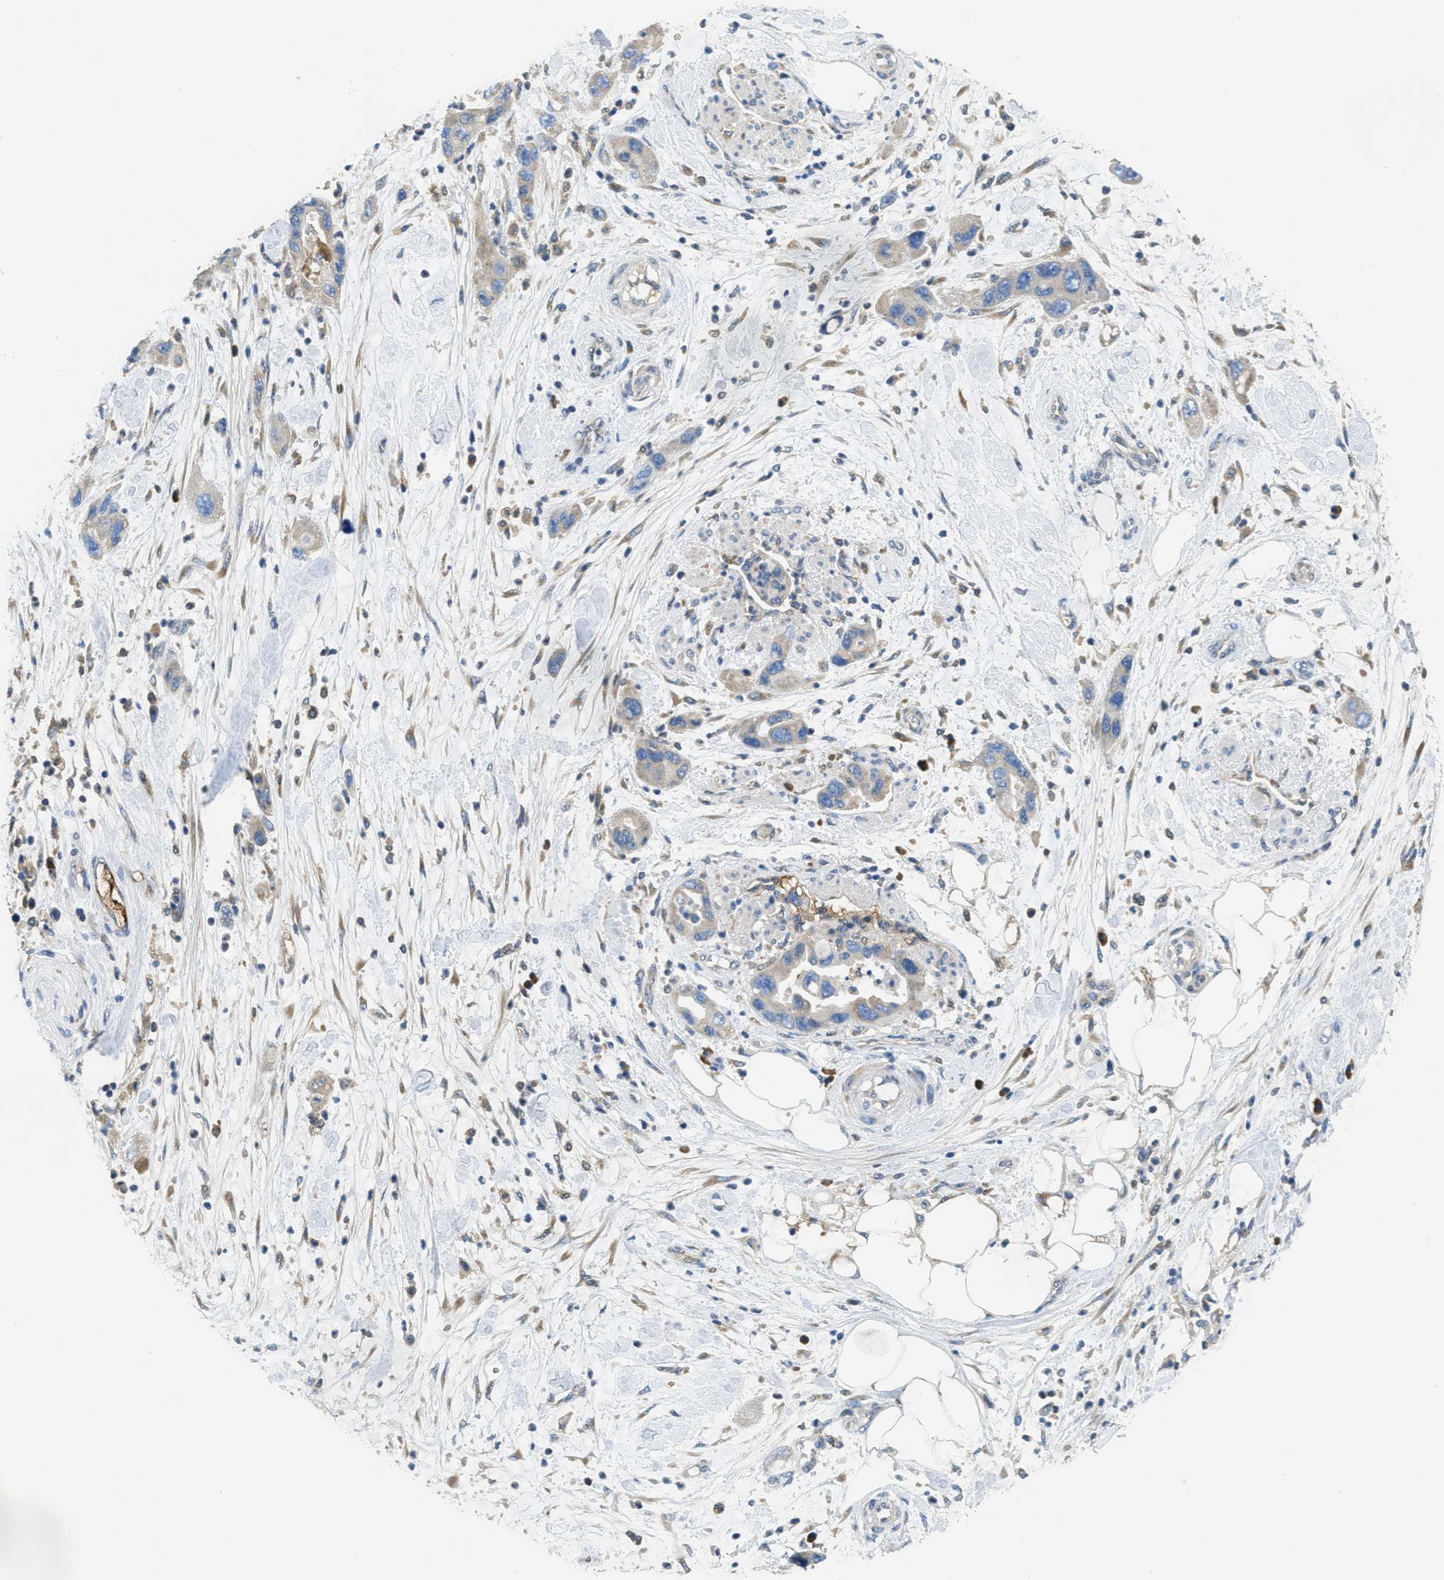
{"staining": {"intensity": "negative", "quantity": "none", "location": "none"}, "tissue": "pancreatic cancer", "cell_type": "Tumor cells", "image_type": "cancer", "snomed": [{"axis": "morphology", "description": "Normal tissue, NOS"}, {"axis": "morphology", "description": "Adenocarcinoma, NOS"}, {"axis": "topography", "description": "Pancreas"}], "caption": "There is no significant positivity in tumor cells of pancreatic cancer.", "gene": "MPDU1", "patient": {"sex": "female", "age": 71}}